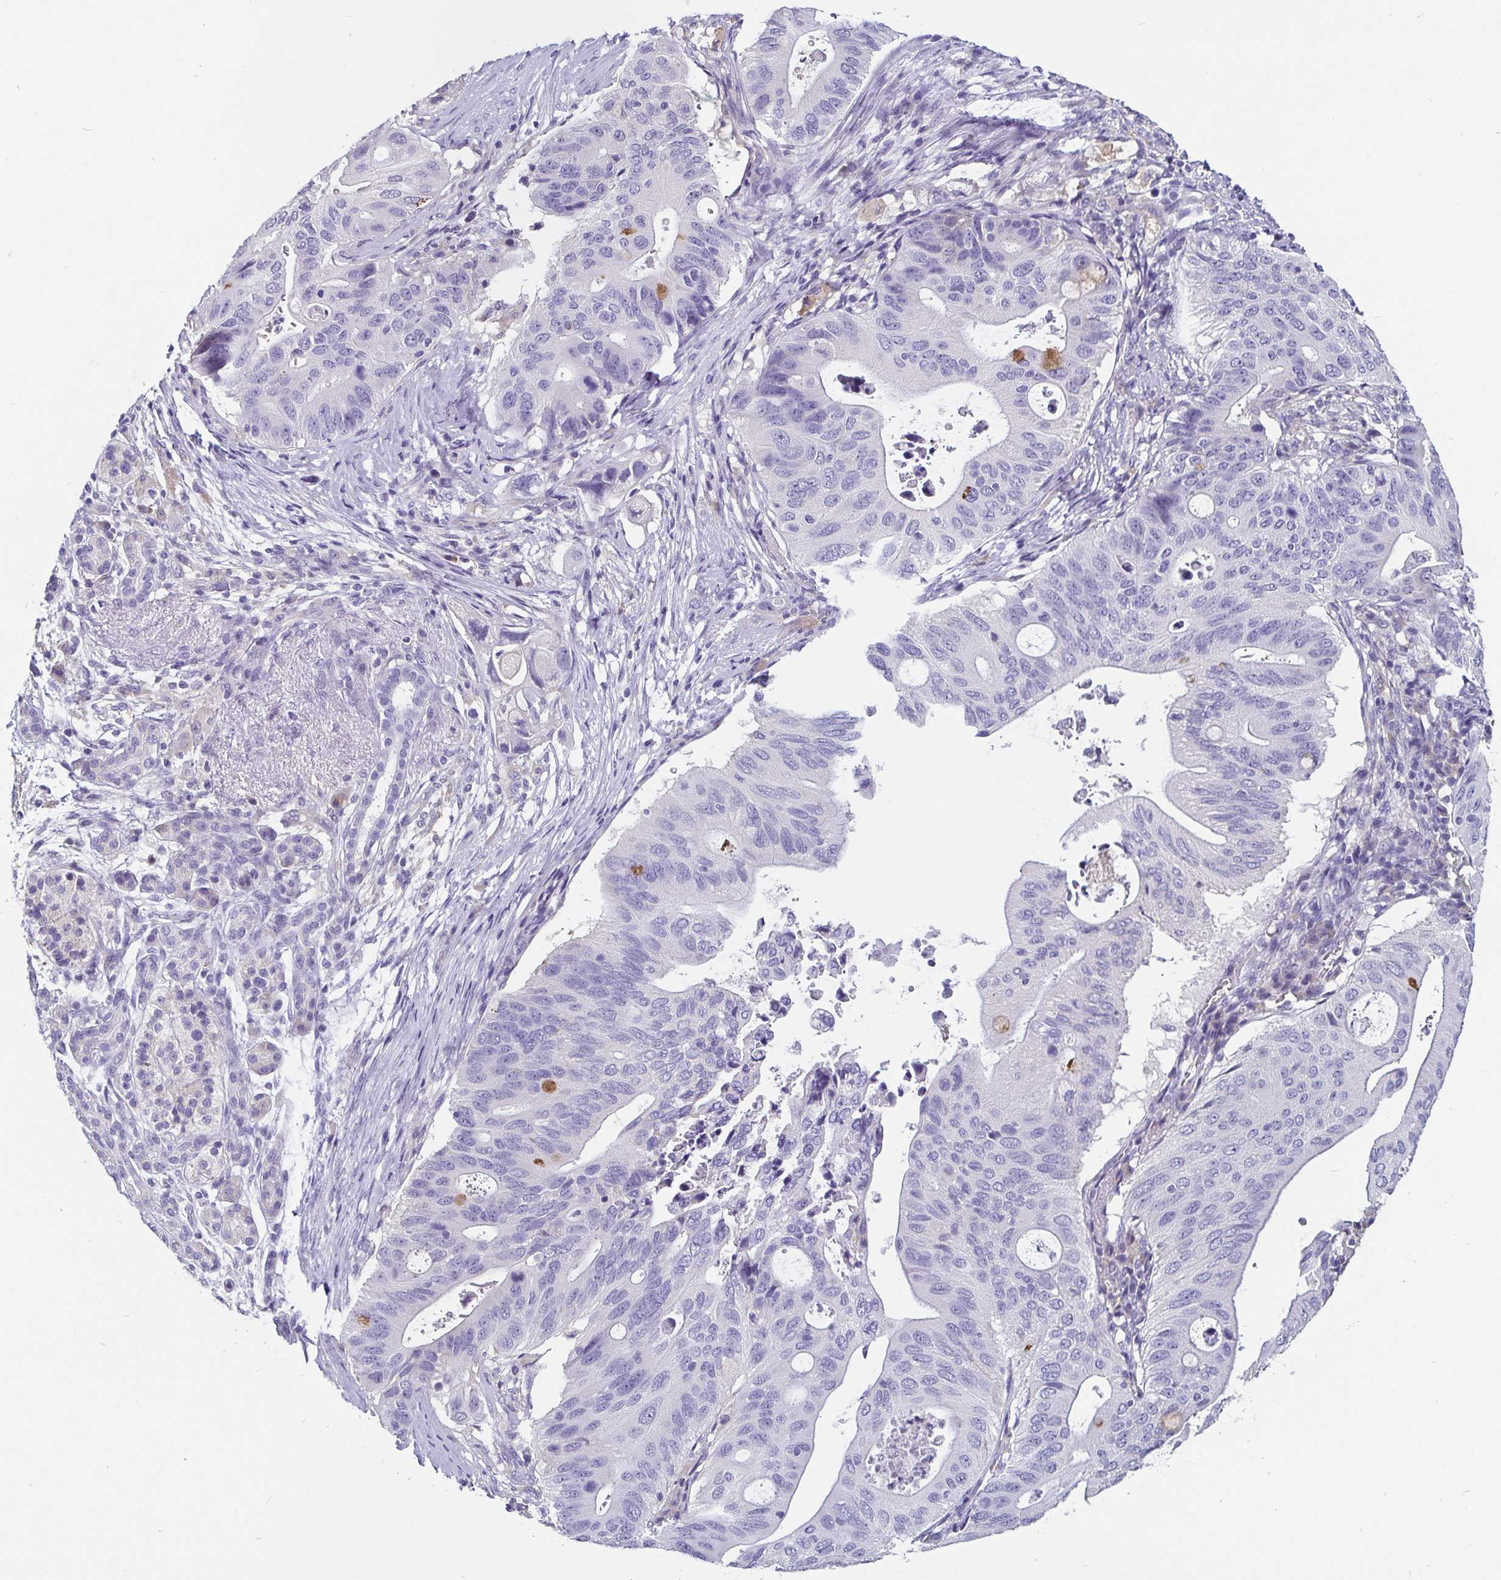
{"staining": {"intensity": "negative", "quantity": "none", "location": "none"}, "tissue": "pancreatic cancer", "cell_type": "Tumor cells", "image_type": "cancer", "snomed": [{"axis": "morphology", "description": "Adenocarcinoma, NOS"}, {"axis": "topography", "description": "Pancreas"}], "caption": "Immunohistochemistry micrograph of neoplastic tissue: pancreatic cancer (adenocarcinoma) stained with DAB displays no significant protein staining in tumor cells. (DAB IHC, high magnification).", "gene": "ADAMTS6", "patient": {"sex": "female", "age": 72}}